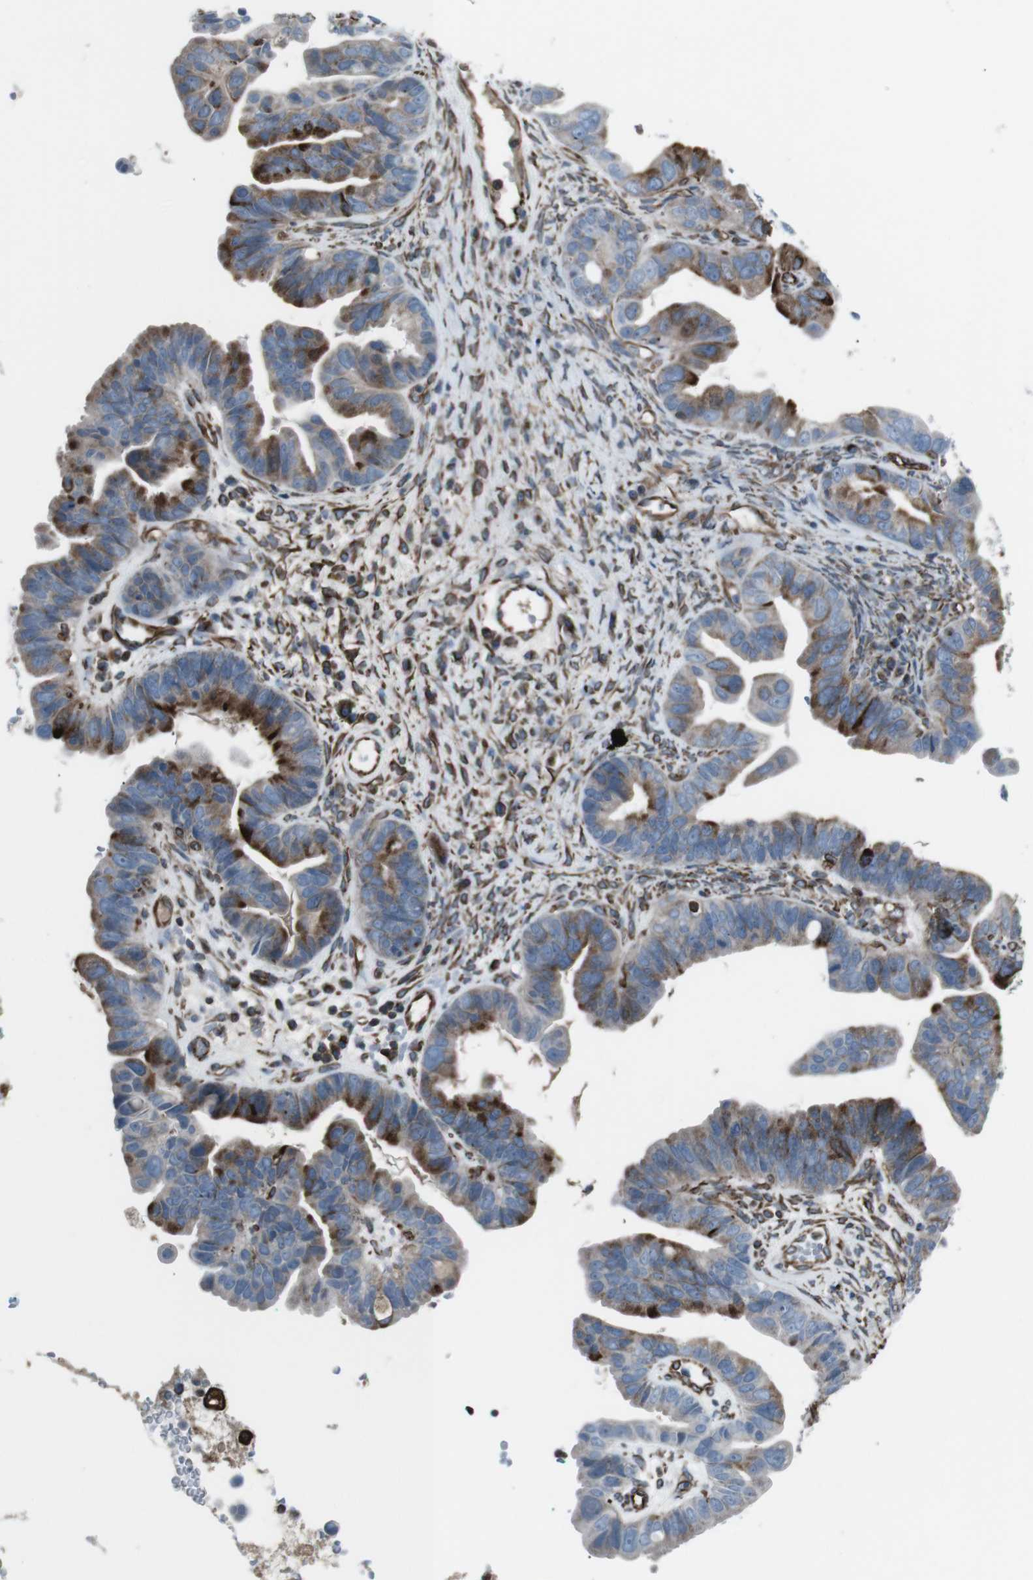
{"staining": {"intensity": "strong", "quantity": "25%-75%", "location": "cytoplasmic/membranous"}, "tissue": "ovarian cancer", "cell_type": "Tumor cells", "image_type": "cancer", "snomed": [{"axis": "morphology", "description": "Cystadenocarcinoma, serous, NOS"}, {"axis": "topography", "description": "Ovary"}], "caption": "Brown immunohistochemical staining in human ovarian cancer exhibits strong cytoplasmic/membranous expression in approximately 25%-75% of tumor cells. Nuclei are stained in blue.", "gene": "TMEM141", "patient": {"sex": "female", "age": 56}}